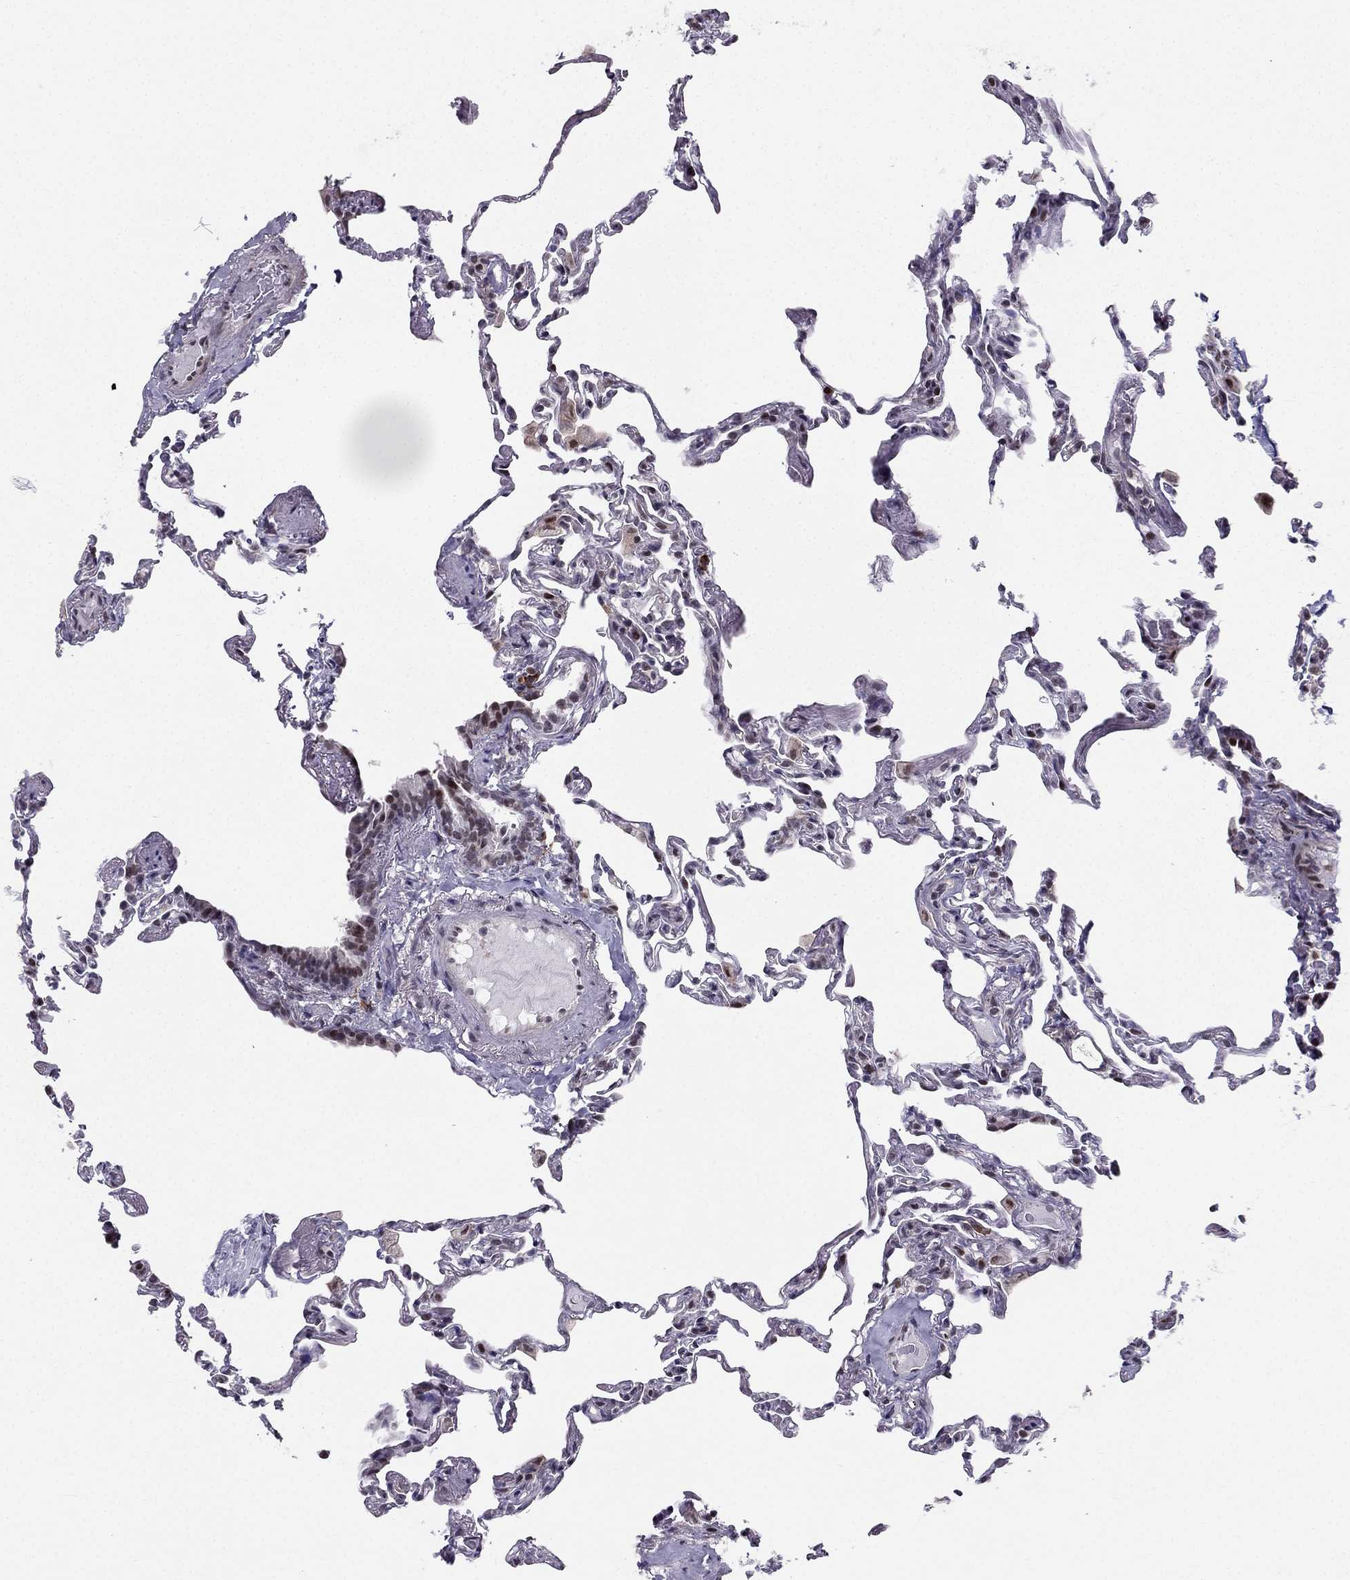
{"staining": {"intensity": "moderate", "quantity": "<25%", "location": "nuclear"}, "tissue": "lung", "cell_type": "Alveolar cells", "image_type": "normal", "snomed": [{"axis": "morphology", "description": "Normal tissue, NOS"}, {"axis": "topography", "description": "Lung"}], "caption": "Alveolar cells demonstrate moderate nuclear positivity in about <25% of cells in normal lung.", "gene": "RPRD2", "patient": {"sex": "female", "age": 57}}